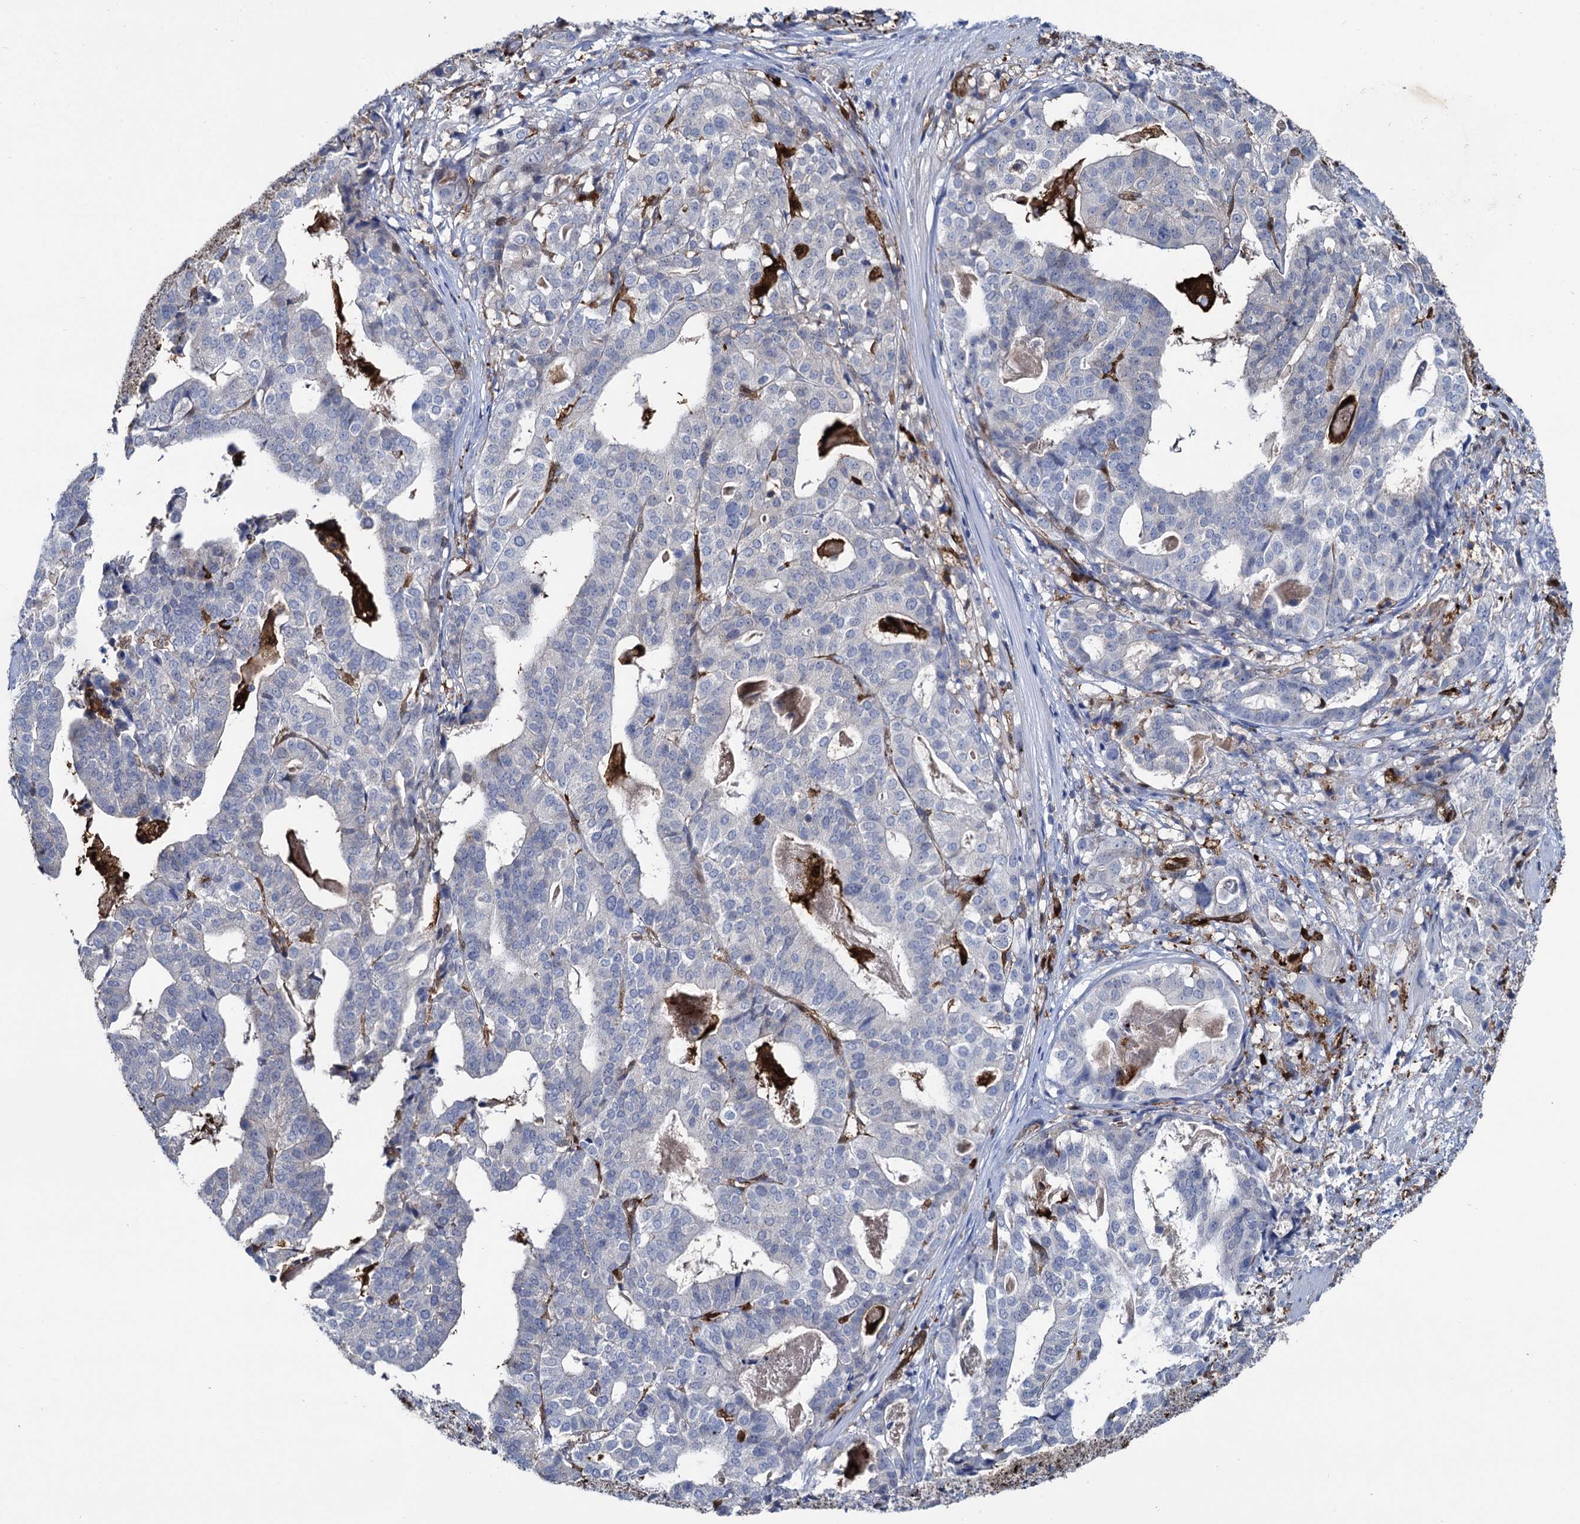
{"staining": {"intensity": "negative", "quantity": "none", "location": "none"}, "tissue": "stomach cancer", "cell_type": "Tumor cells", "image_type": "cancer", "snomed": [{"axis": "morphology", "description": "Adenocarcinoma, NOS"}, {"axis": "topography", "description": "Stomach"}], "caption": "A histopathology image of stomach cancer stained for a protein exhibits no brown staining in tumor cells.", "gene": "FABP5", "patient": {"sex": "male", "age": 48}}